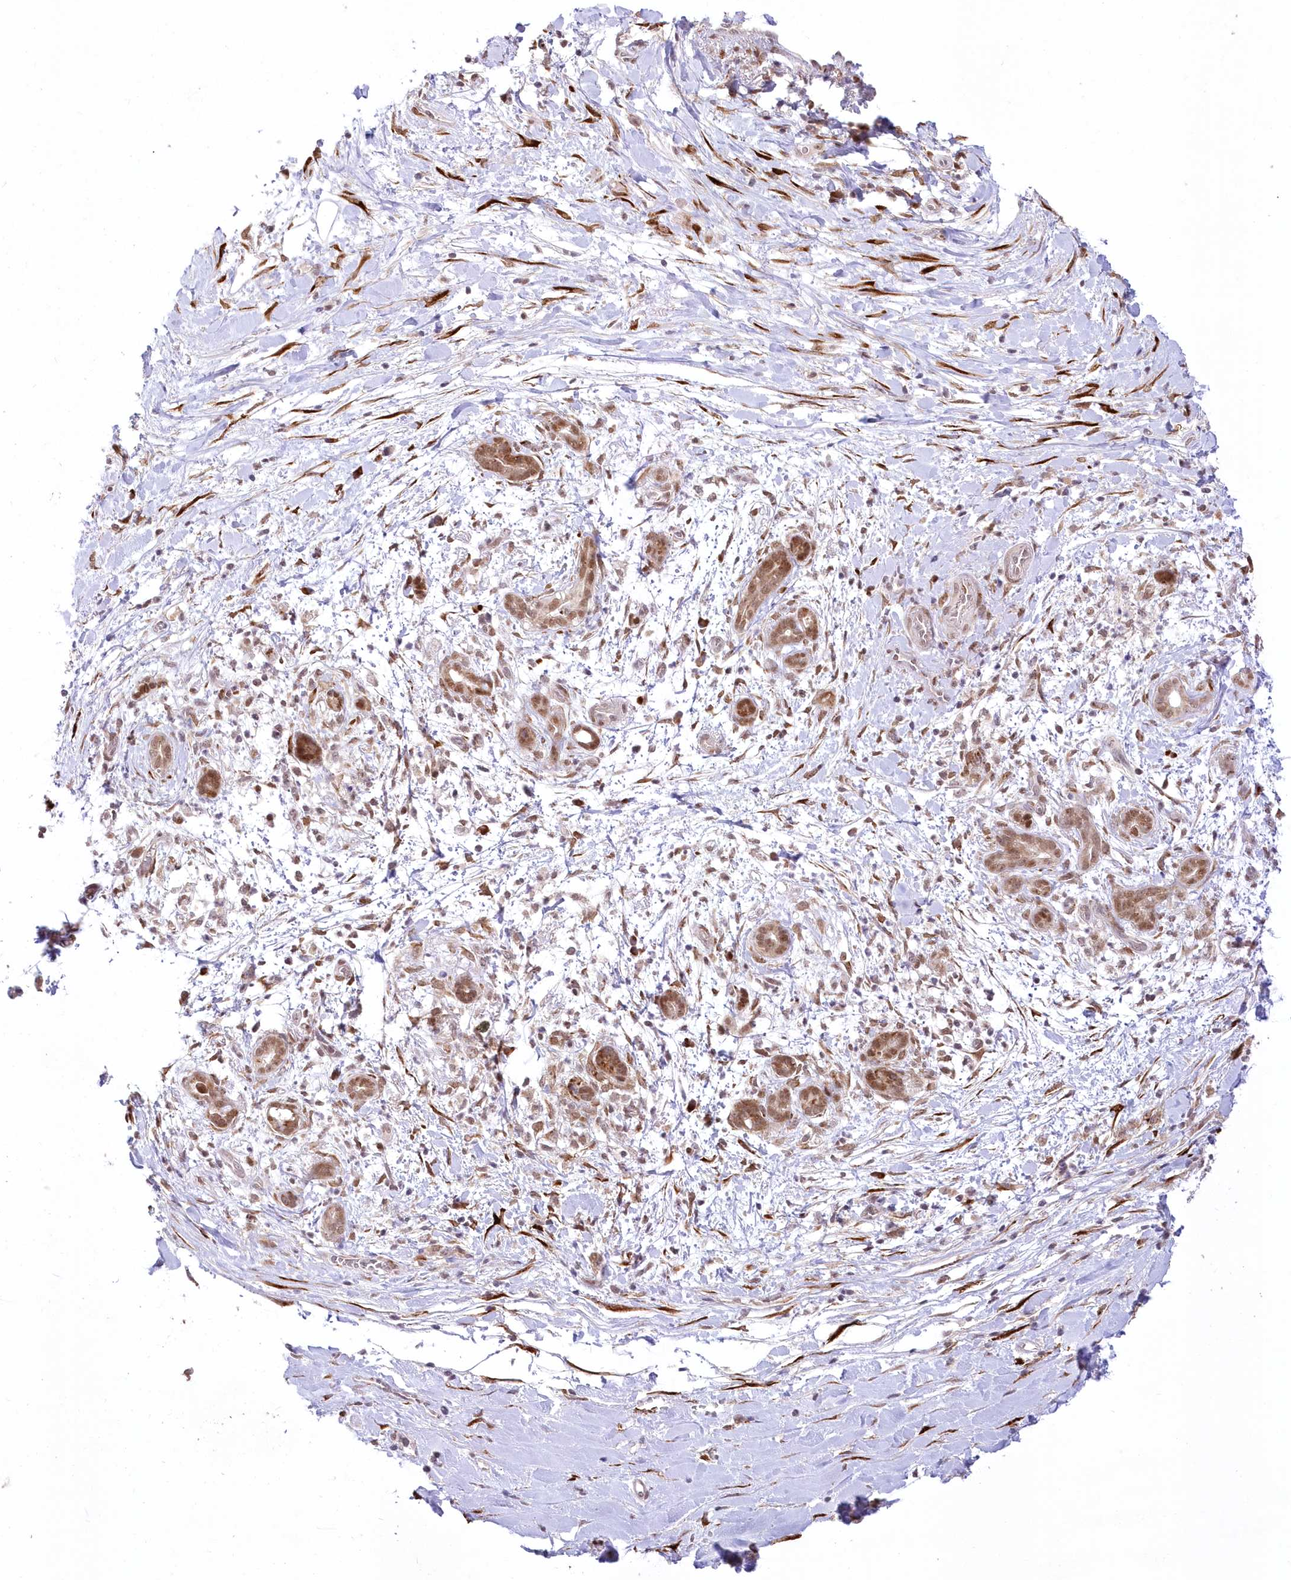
{"staining": {"intensity": "moderate", "quantity": ">75%", "location": "cytoplasmic/membranous,nuclear"}, "tissue": "pancreatic cancer", "cell_type": "Tumor cells", "image_type": "cancer", "snomed": [{"axis": "morphology", "description": "Adenocarcinoma, NOS"}, {"axis": "topography", "description": "Pancreas"}], "caption": "Pancreatic adenocarcinoma stained for a protein (brown) exhibits moderate cytoplasmic/membranous and nuclear positive expression in approximately >75% of tumor cells.", "gene": "LDB1", "patient": {"sex": "female", "age": 78}}